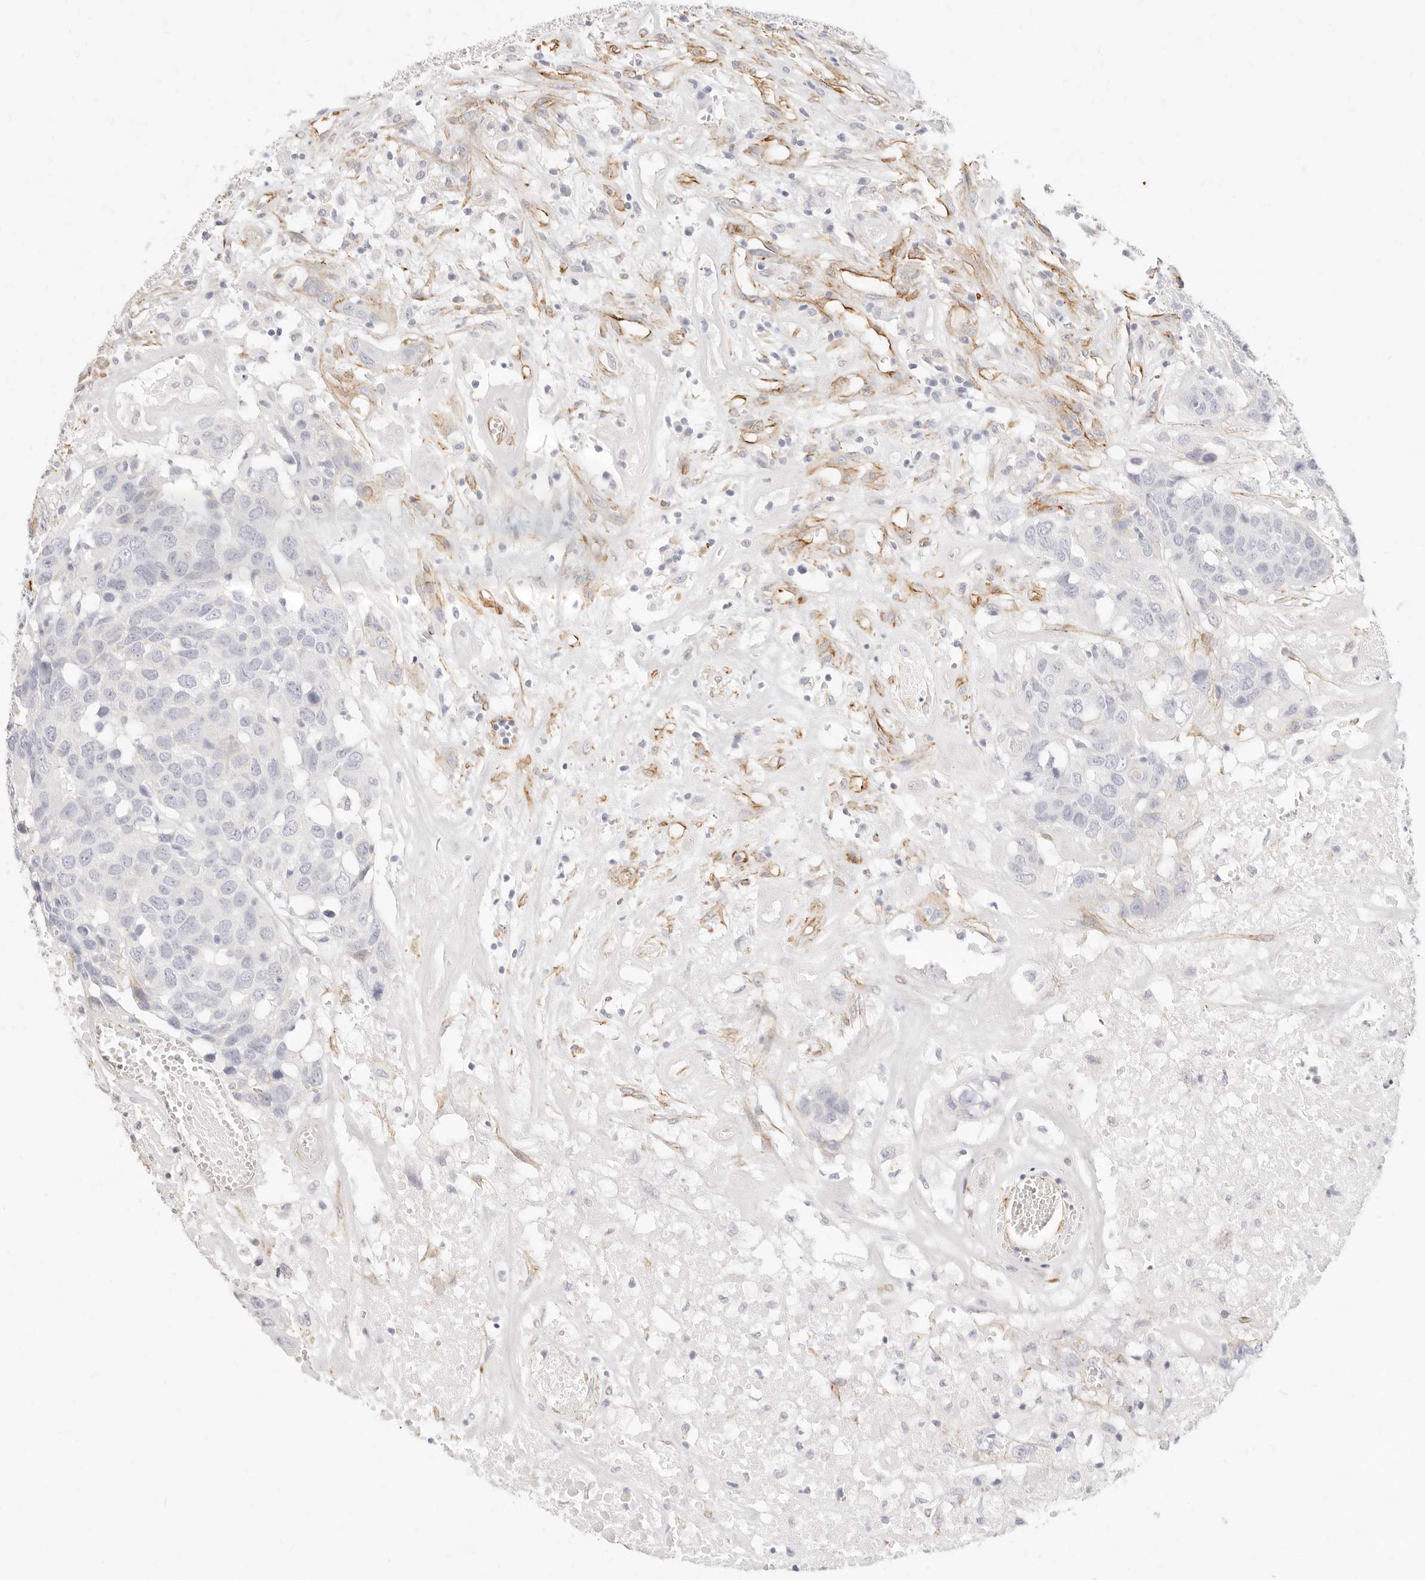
{"staining": {"intensity": "negative", "quantity": "none", "location": "none"}, "tissue": "head and neck cancer", "cell_type": "Tumor cells", "image_type": "cancer", "snomed": [{"axis": "morphology", "description": "Squamous cell carcinoma, NOS"}, {"axis": "topography", "description": "Head-Neck"}], "caption": "Tumor cells show no significant protein positivity in head and neck cancer (squamous cell carcinoma).", "gene": "NUS1", "patient": {"sex": "male", "age": 66}}